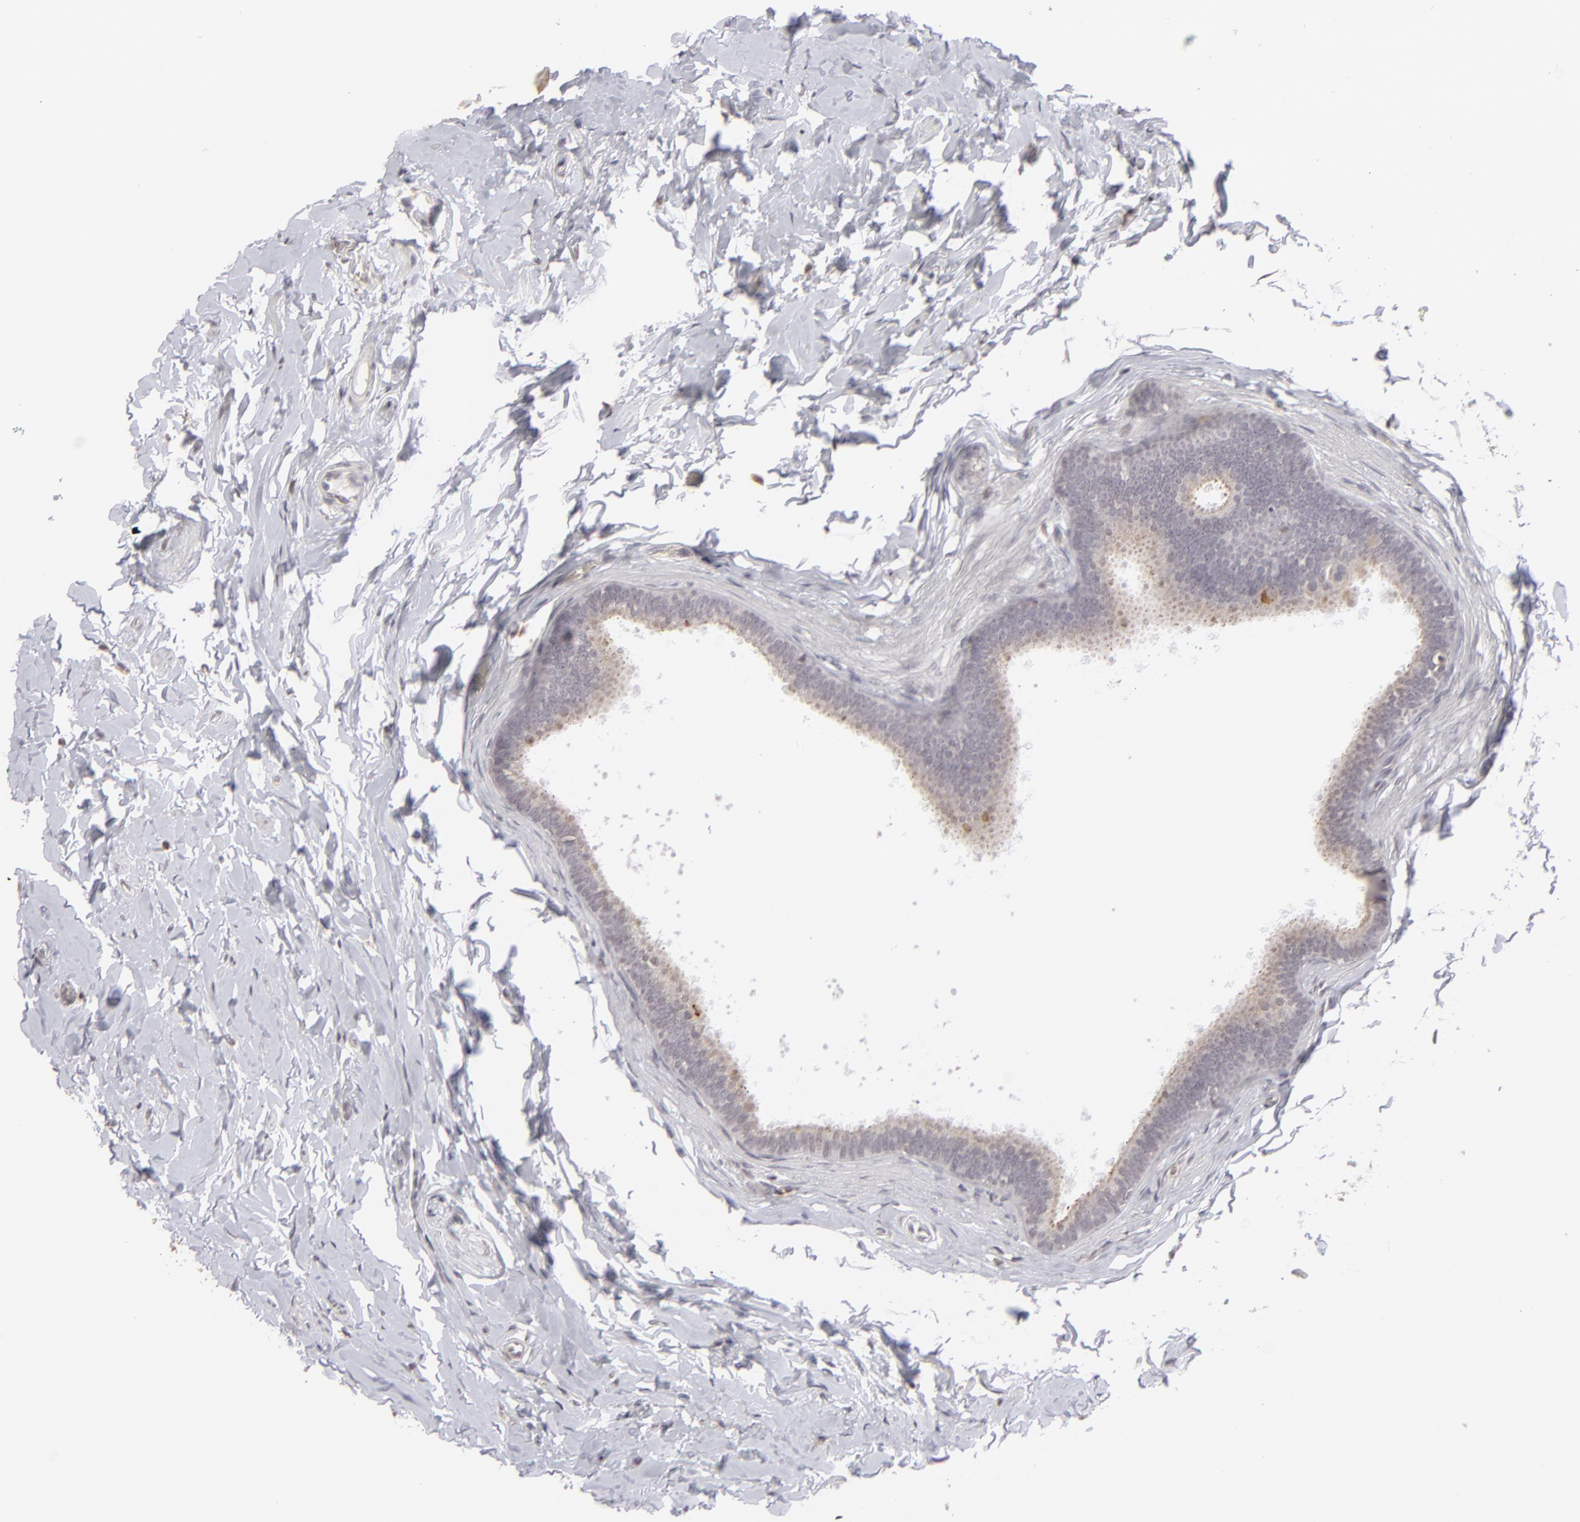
{"staining": {"intensity": "negative", "quantity": "none", "location": "none"}, "tissue": "epididymis", "cell_type": "Glandular cells", "image_type": "normal", "snomed": [{"axis": "morphology", "description": "Normal tissue, NOS"}, {"axis": "topography", "description": "Epididymis"}], "caption": "IHC image of normal epididymis: epididymis stained with DAB (3,3'-diaminobenzidine) demonstrates no significant protein expression in glandular cells.", "gene": "CLDN2", "patient": {"sex": "male", "age": 26}}